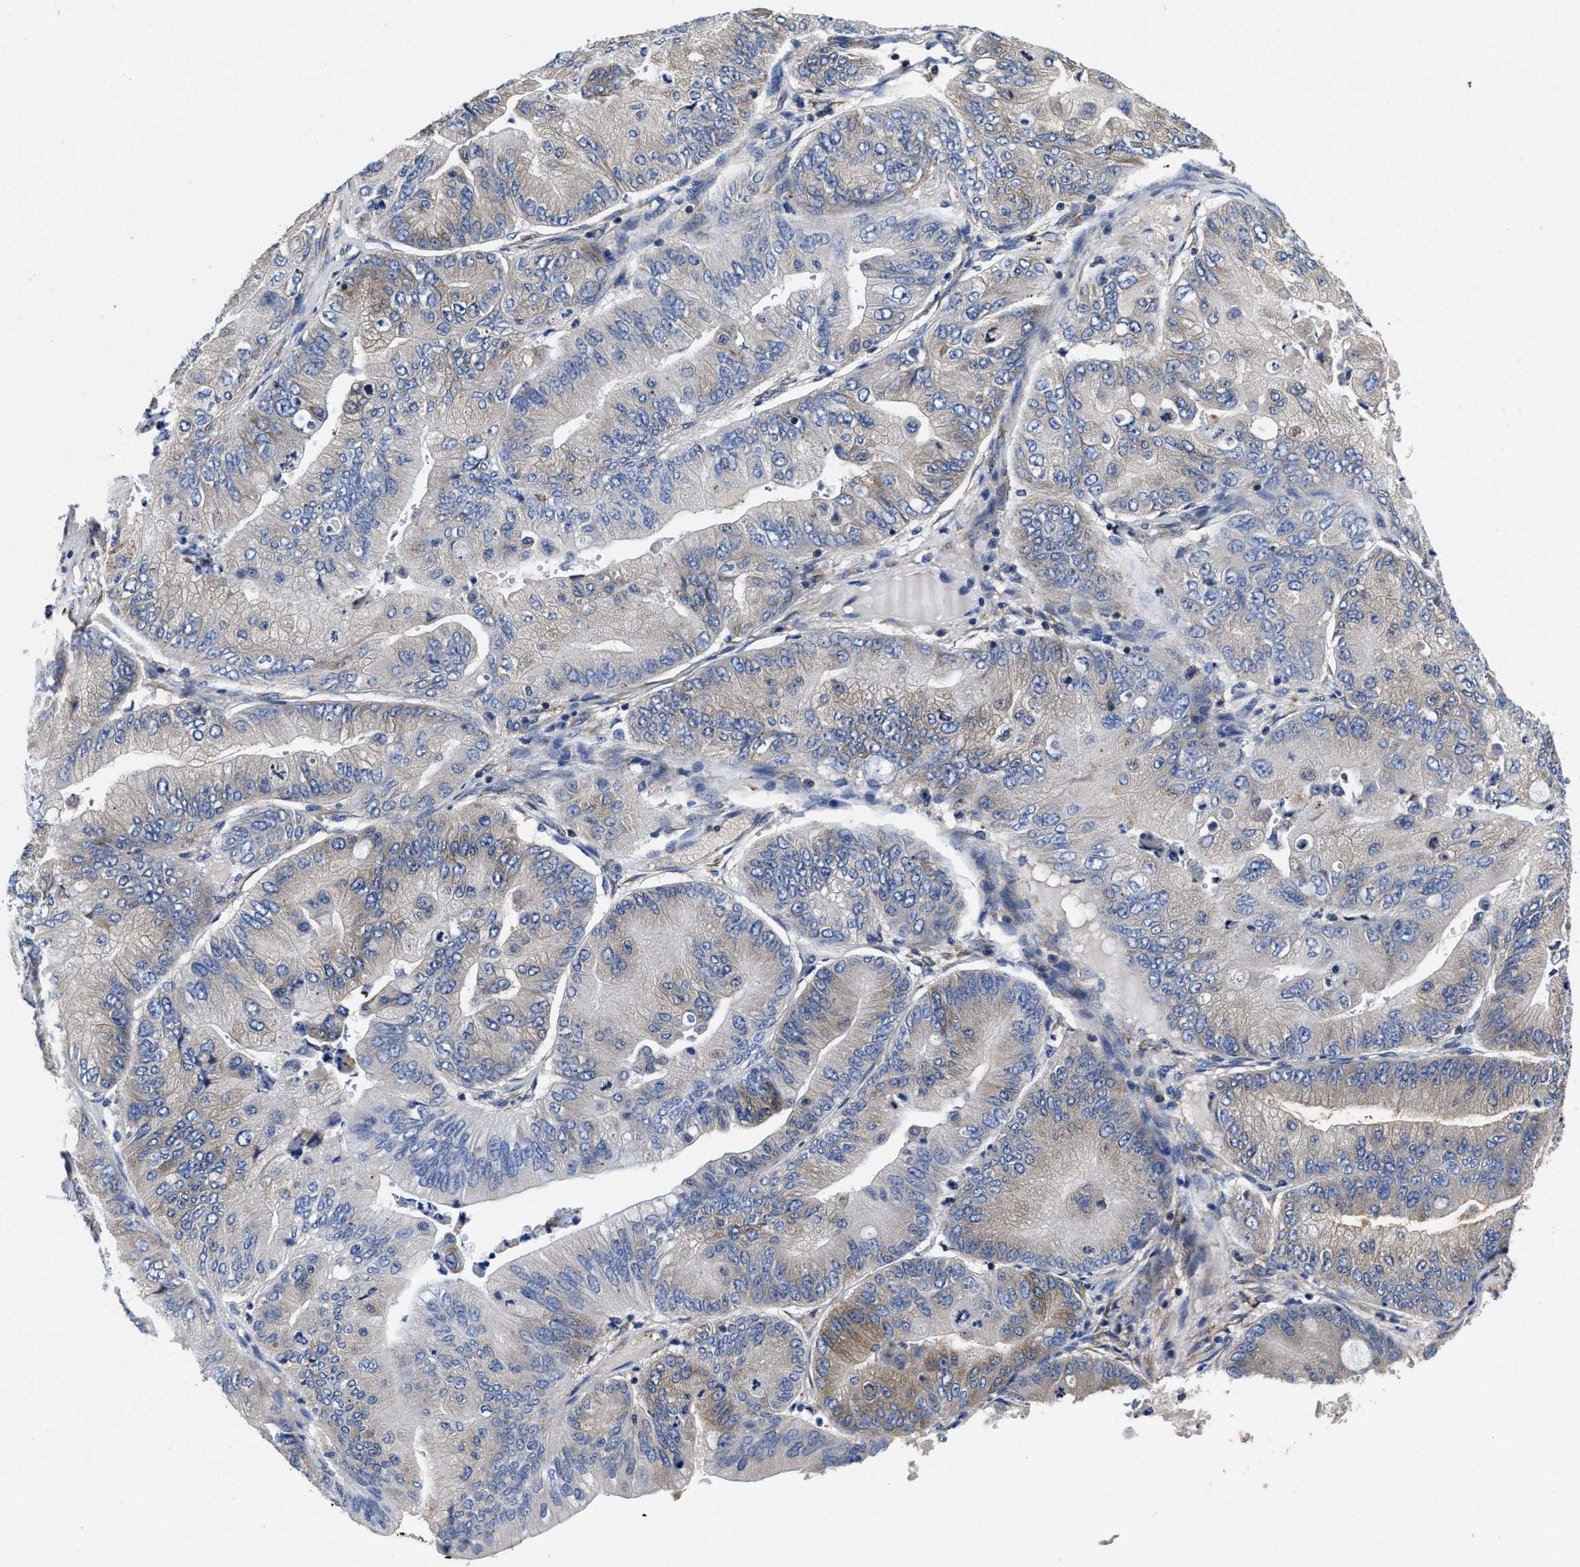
{"staining": {"intensity": "weak", "quantity": "<25%", "location": "cytoplasmic/membranous"}, "tissue": "ovarian cancer", "cell_type": "Tumor cells", "image_type": "cancer", "snomed": [{"axis": "morphology", "description": "Cystadenocarcinoma, mucinous, NOS"}, {"axis": "topography", "description": "Ovary"}], "caption": "A high-resolution photomicrograph shows immunohistochemistry (IHC) staining of ovarian cancer, which reveals no significant positivity in tumor cells. The staining is performed using DAB brown chromogen with nuclei counter-stained in using hematoxylin.", "gene": "YARS1", "patient": {"sex": "female", "age": 61}}